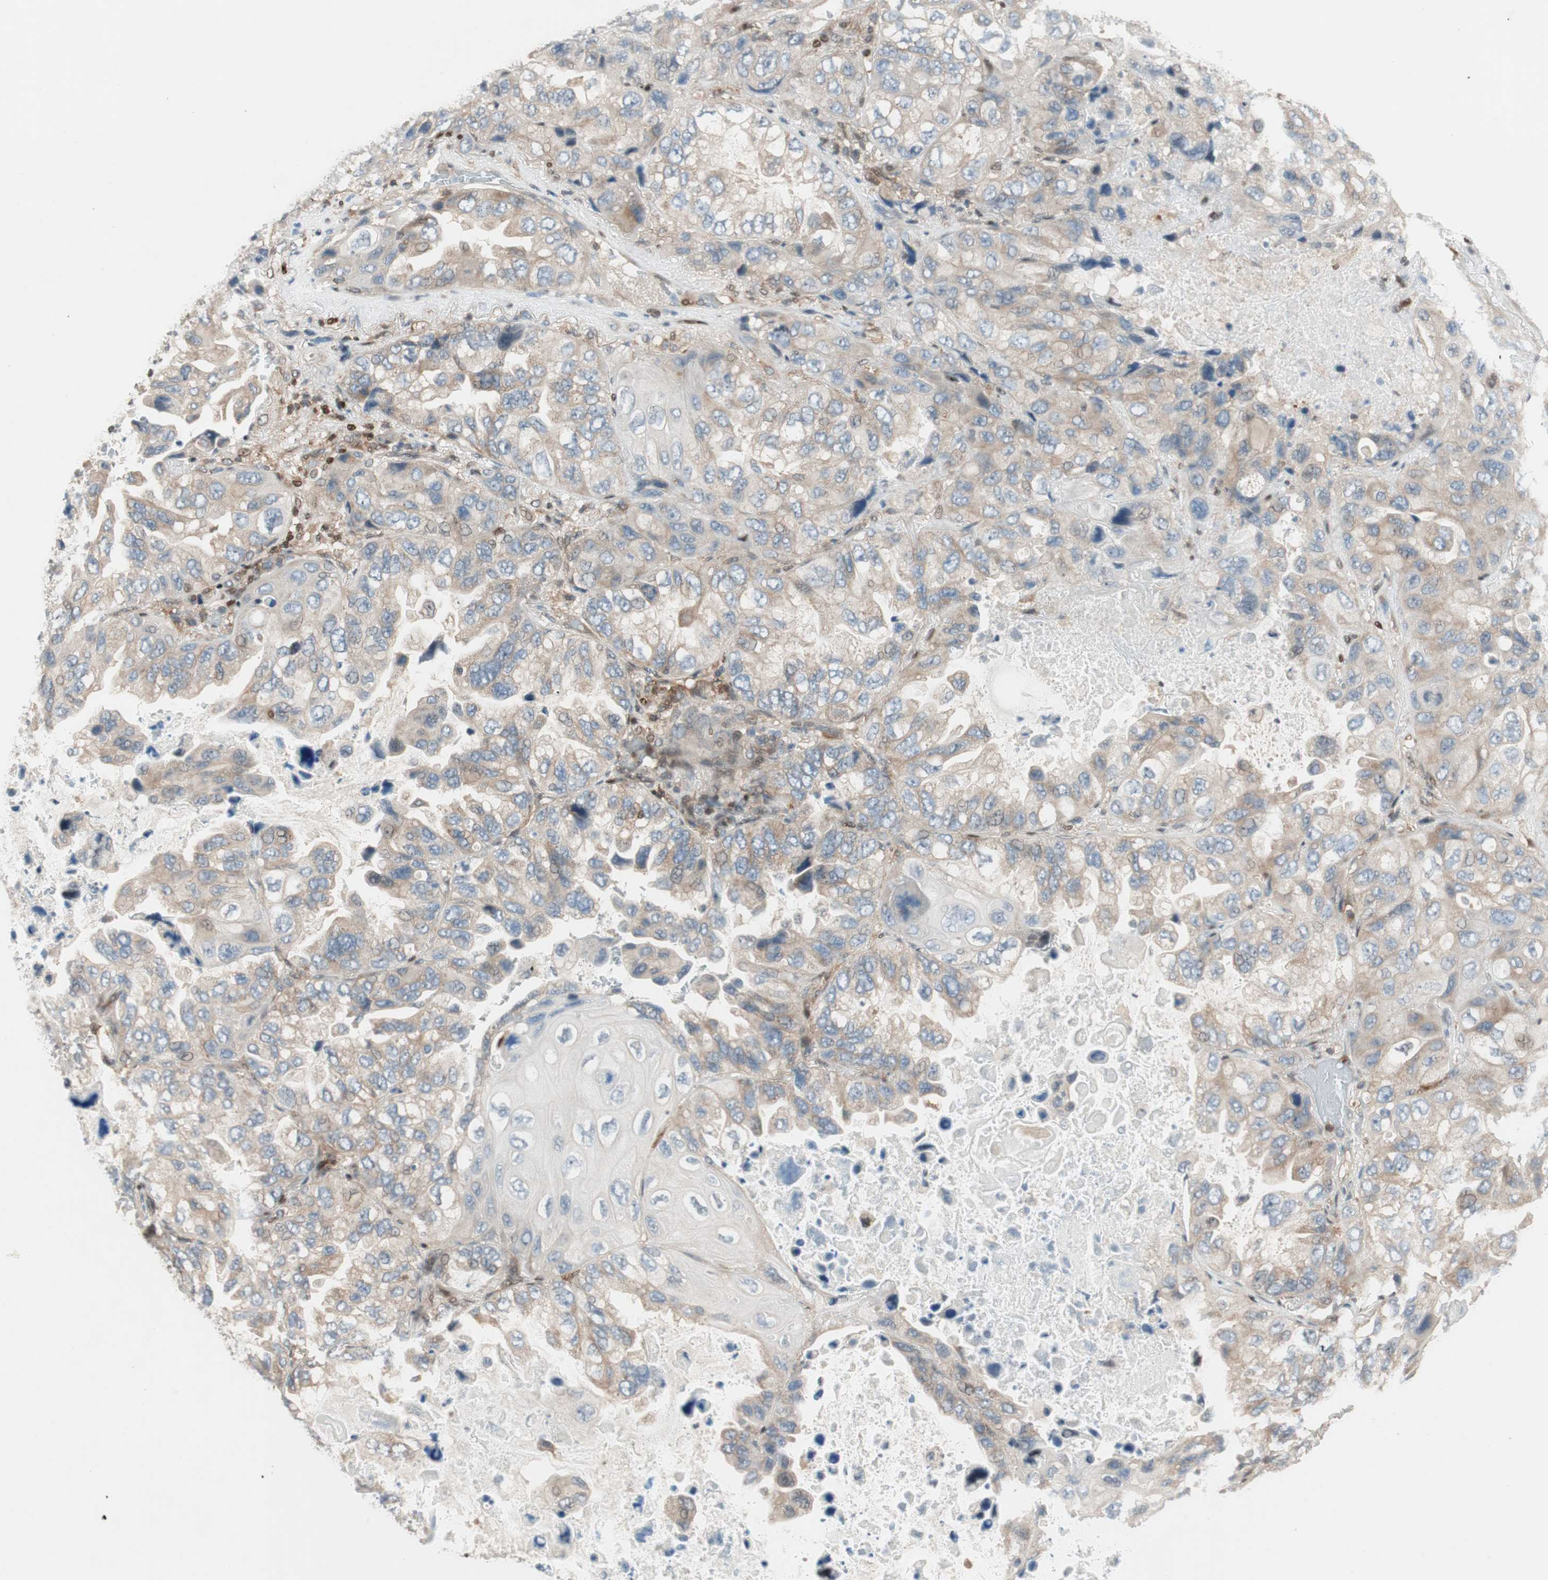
{"staining": {"intensity": "moderate", "quantity": ">75%", "location": "cytoplasmic/membranous"}, "tissue": "lung cancer", "cell_type": "Tumor cells", "image_type": "cancer", "snomed": [{"axis": "morphology", "description": "Squamous cell carcinoma, NOS"}, {"axis": "topography", "description": "Lung"}], "caption": "Immunohistochemical staining of human lung cancer (squamous cell carcinoma) shows moderate cytoplasmic/membranous protein positivity in approximately >75% of tumor cells. (DAB (3,3'-diaminobenzidine) = brown stain, brightfield microscopy at high magnification).", "gene": "BIN1", "patient": {"sex": "female", "age": 73}}